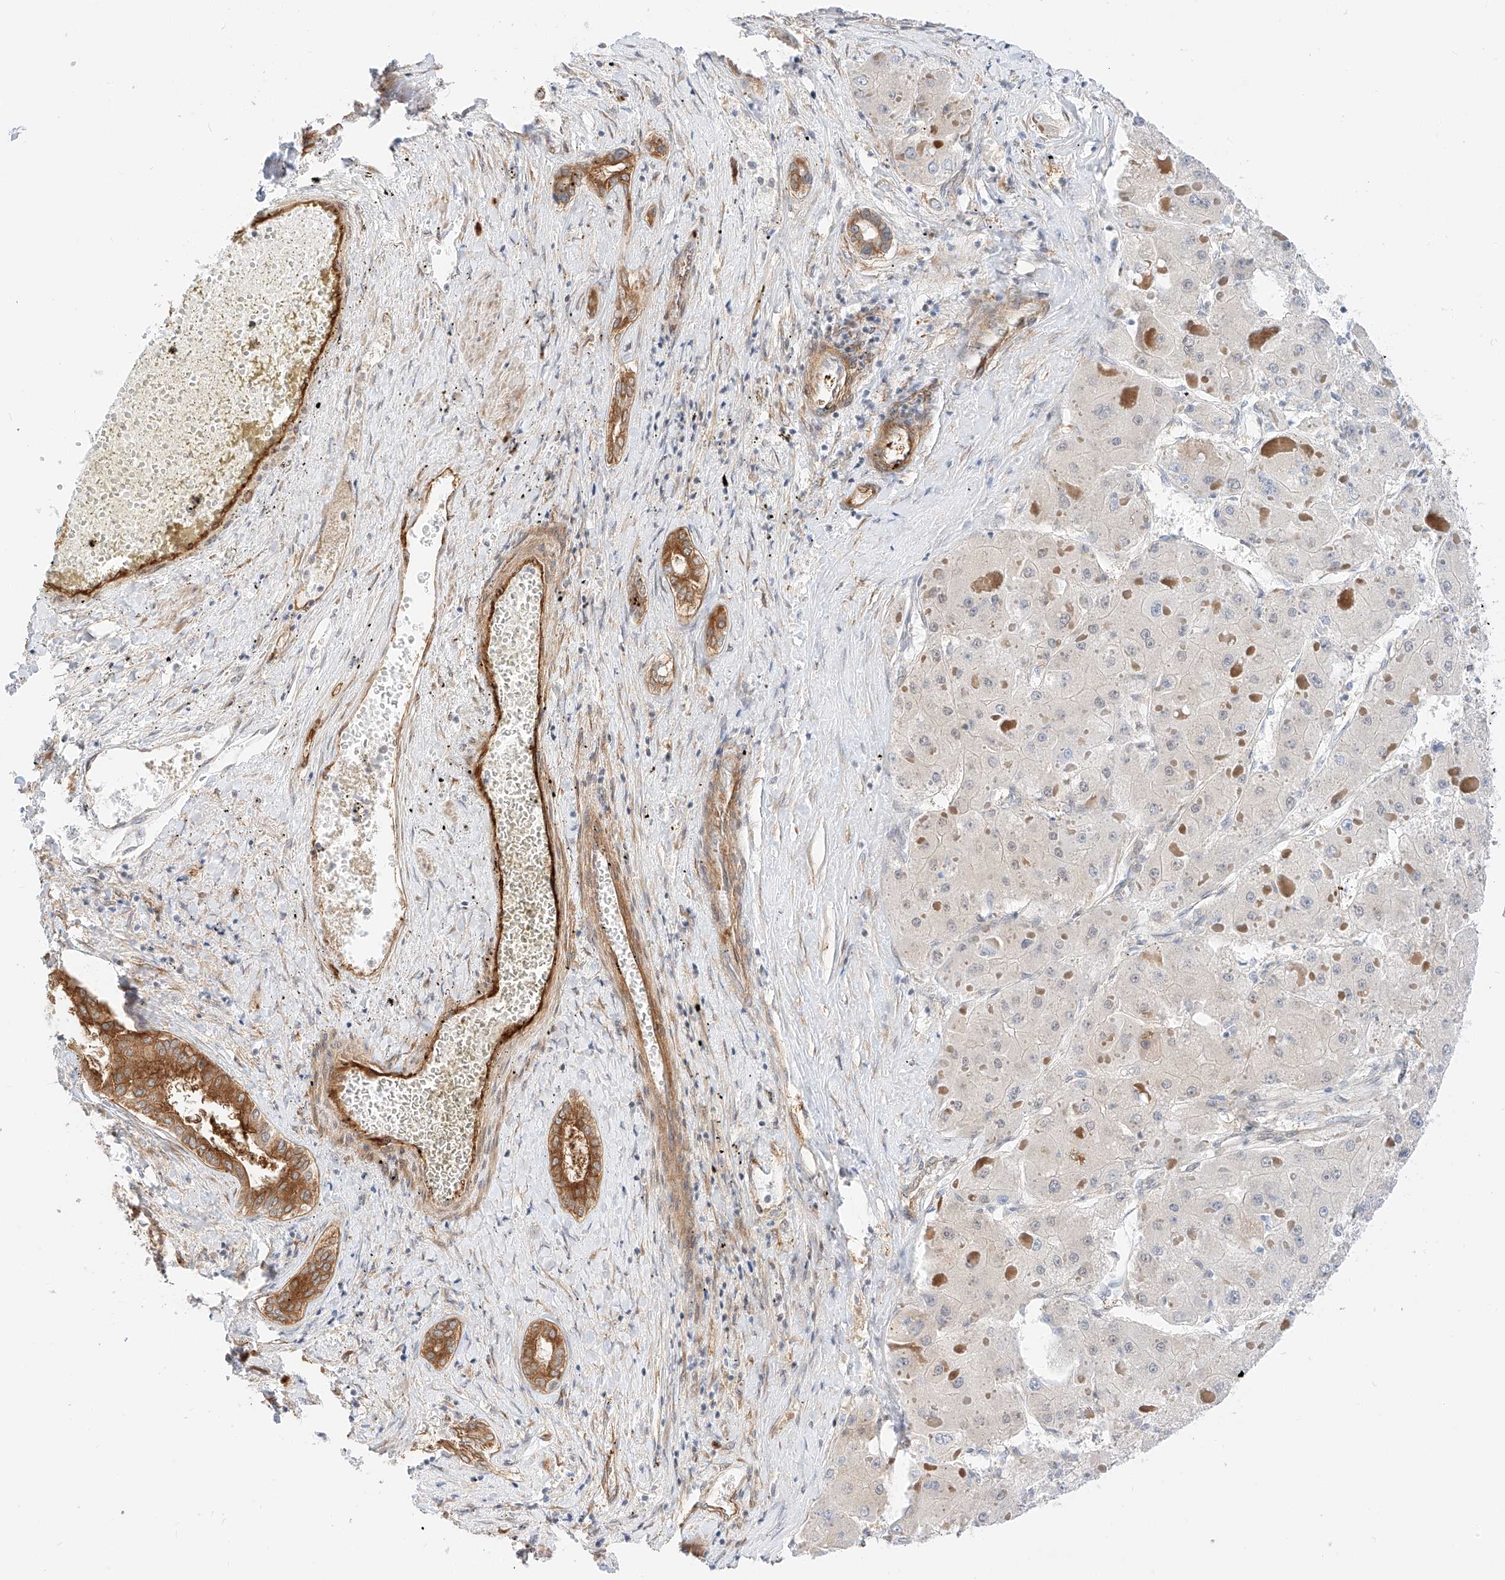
{"staining": {"intensity": "negative", "quantity": "none", "location": "none"}, "tissue": "liver cancer", "cell_type": "Tumor cells", "image_type": "cancer", "snomed": [{"axis": "morphology", "description": "Carcinoma, Hepatocellular, NOS"}, {"axis": "topography", "description": "Liver"}], "caption": "Image shows no protein staining in tumor cells of liver cancer (hepatocellular carcinoma) tissue. The staining was performed using DAB (3,3'-diaminobenzidine) to visualize the protein expression in brown, while the nuclei were stained in blue with hematoxylin (Magnification: 20x).", "gene": "CARMIL1", "patient": {"sex": "female", "age": 73}}